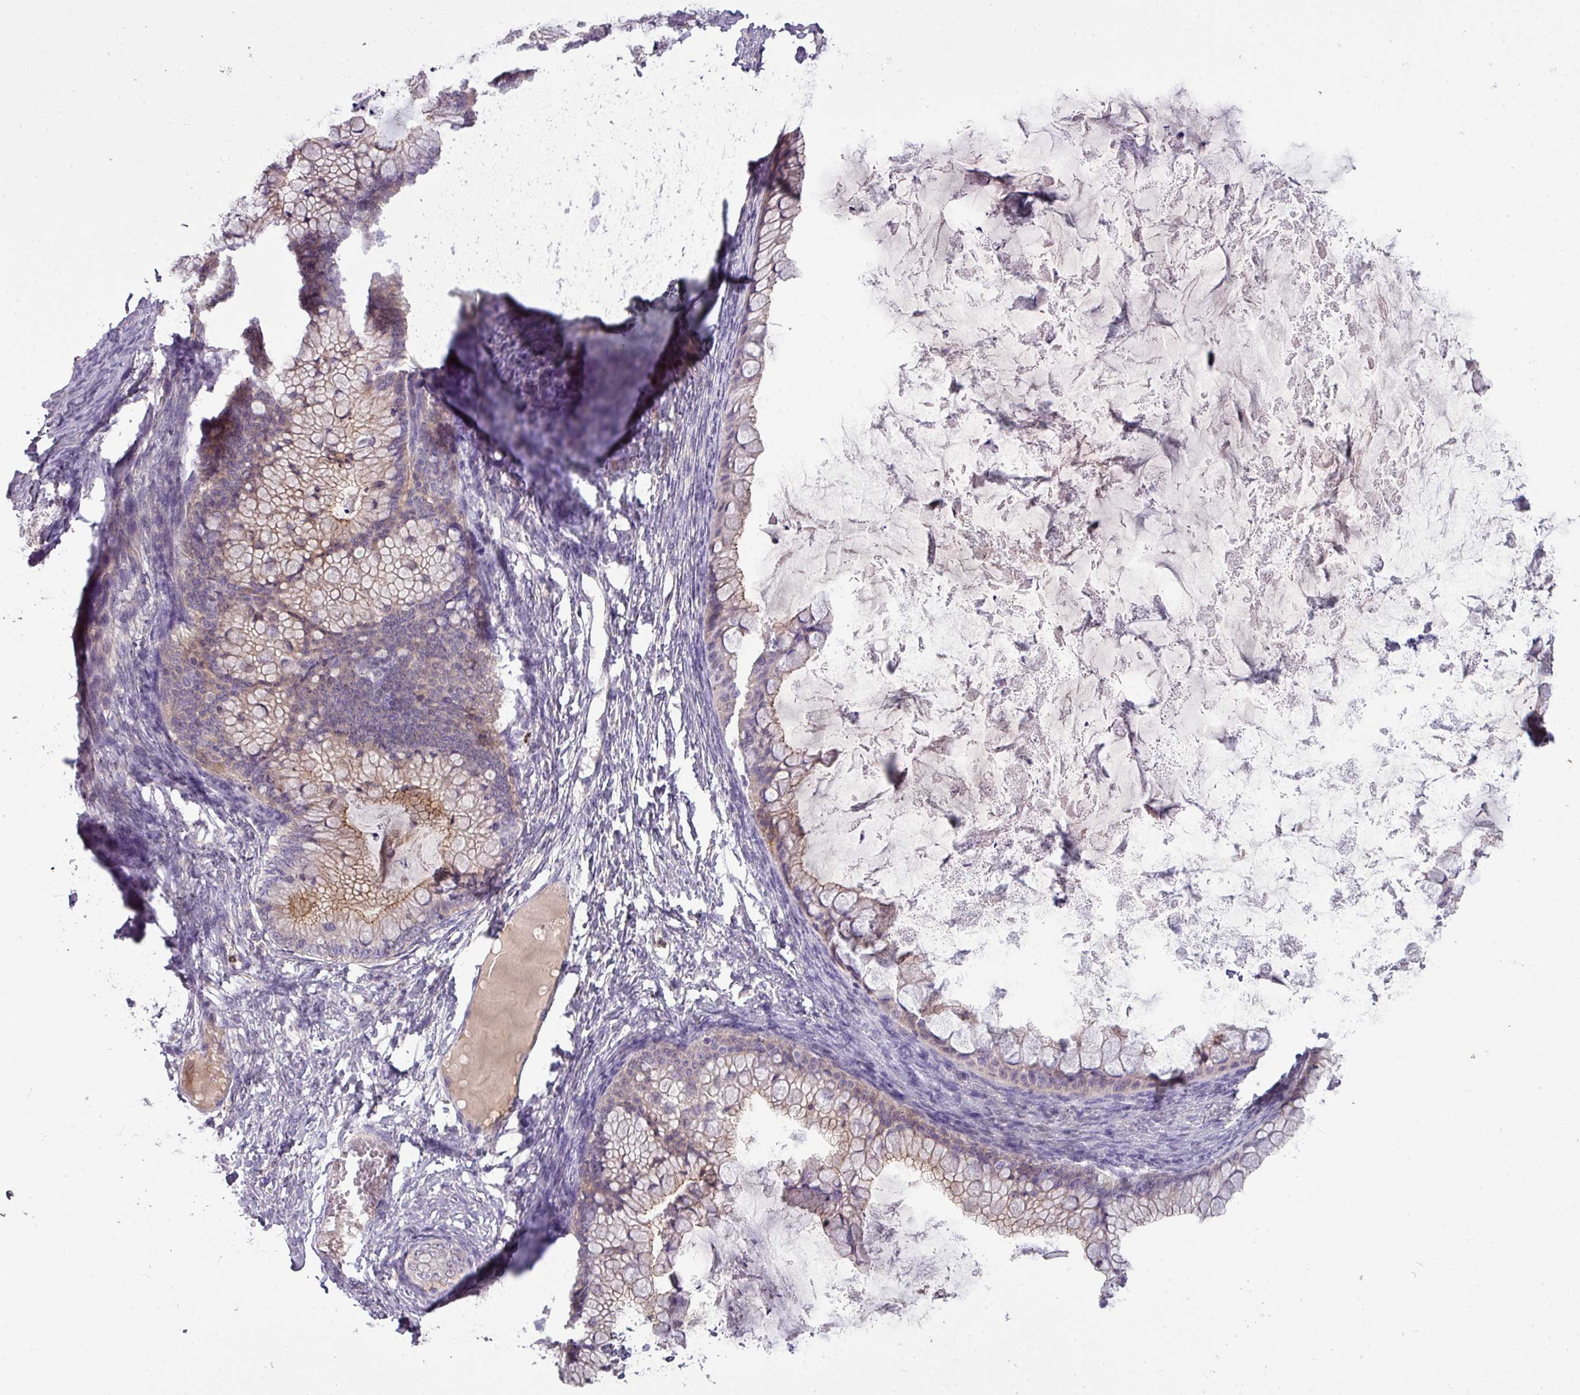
{"staining": {"intensity": "weak", "quantity": "25%-75%", "location": "cytoplasmic/membranous"}, "tissue": "ovarian cancer", "cell_type": "Tumor cells", "image_type": "cancer", "snomed": [{"axis": "morphology", "description": "Cystadenocarcinoma, mucinous, NOS"}, {"axis": "topography", "description": "Ovary"}], "caption": "Ovarian mucinous cystadenocarcinoma stained with a protein marker shows weak staining in tumor cells.", "gene": "PAPLN", "patient": {"sex": "female", "age": 35}}